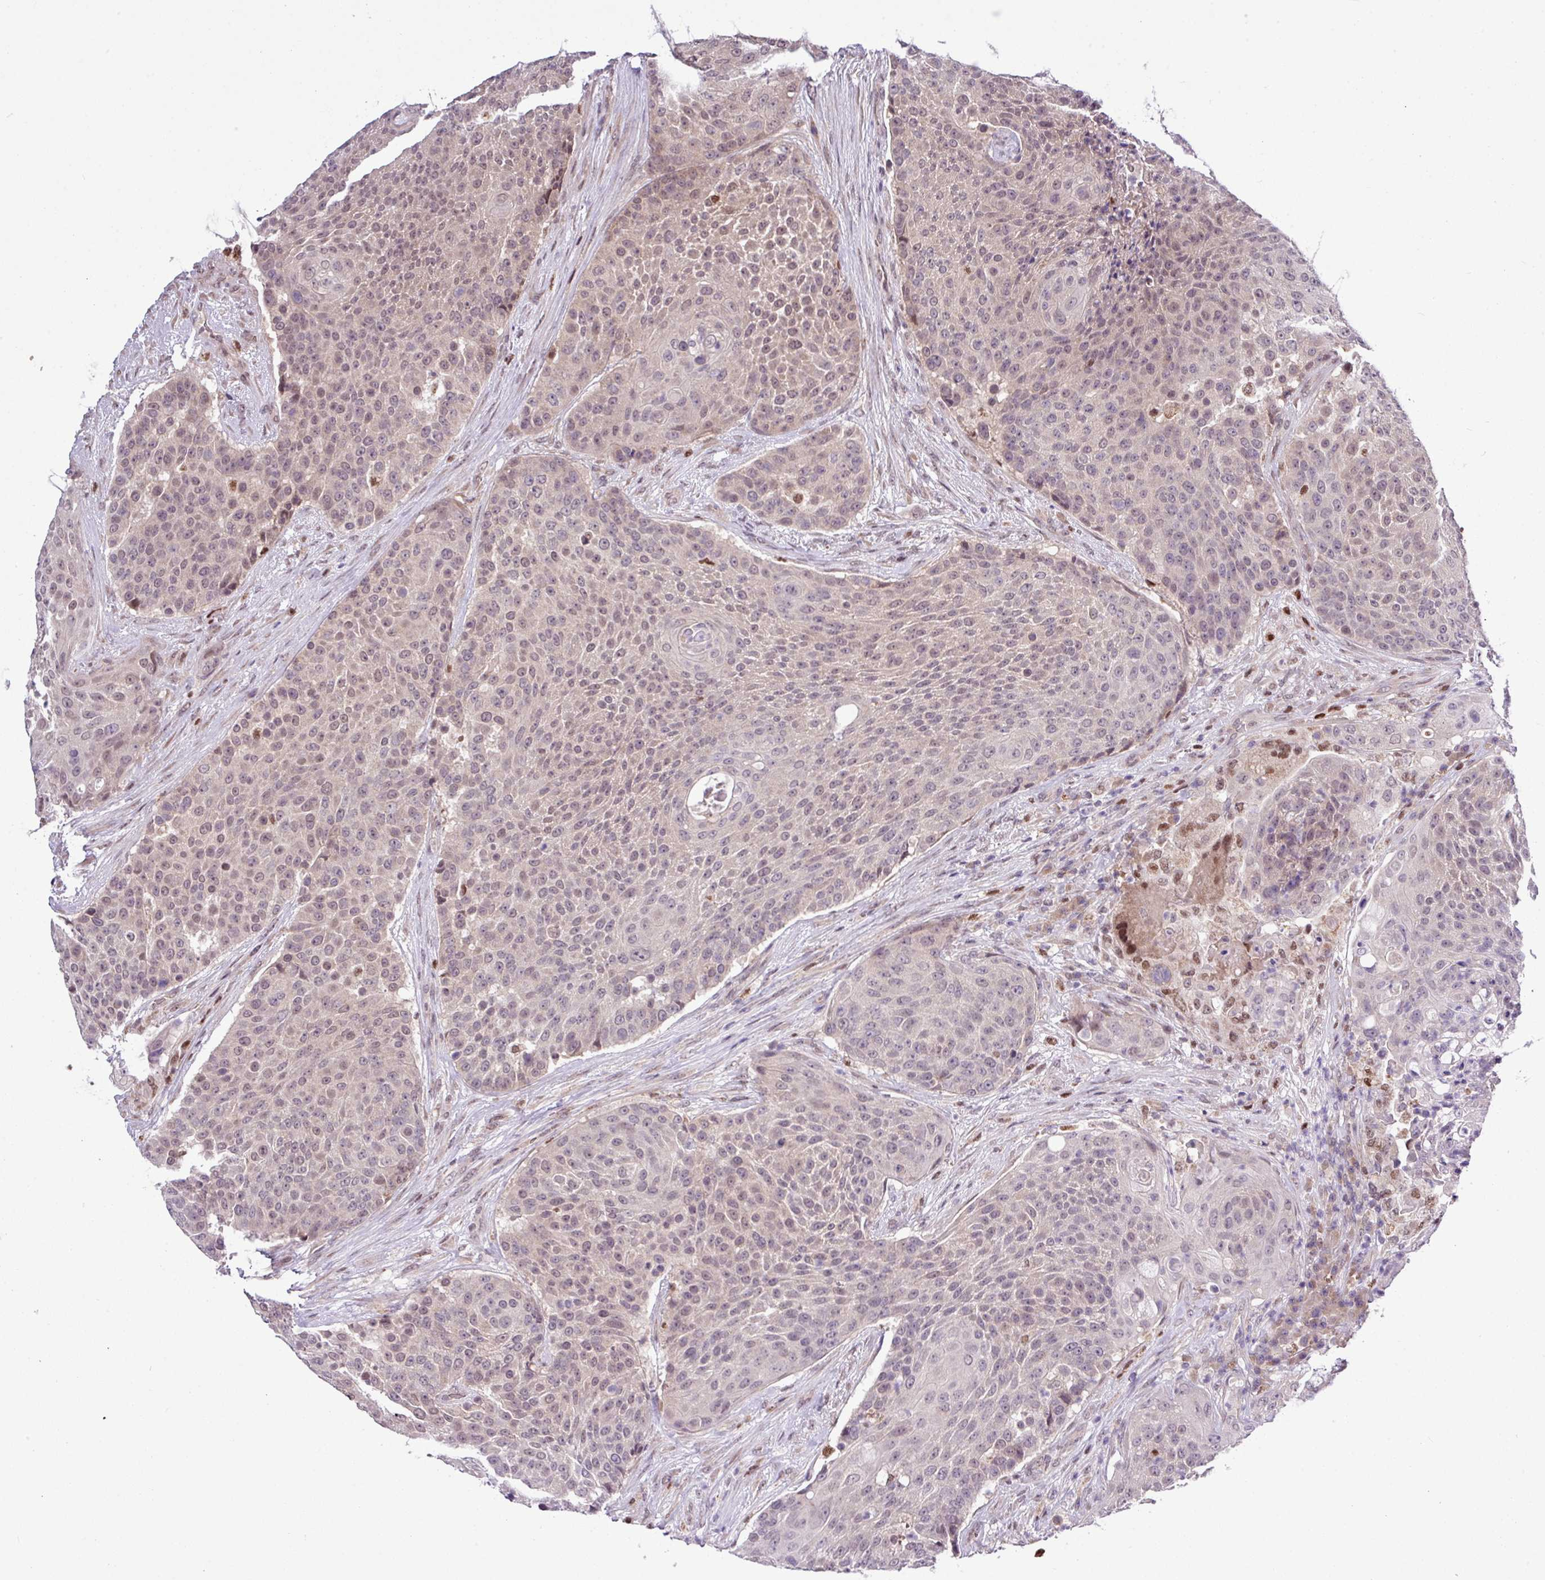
{"staining": {"intensity": "negative", "quantity": "none", "location": "none"}, "tissue": "urothelial cancer", "cell_type": "Tumor cells", "image_type": "cancer", "snomed": [{"axis": "morphology", "description": "Urothelial carcinoma, High grade"}, {"axis": "topography", "description": "Urinary bladder"}], "caption": "Tumor cells show no significant positivity in urothelial carcinoma (high-grade).", "gene": "SKIC2", "patient": {"sex": "female", "age": 63}}